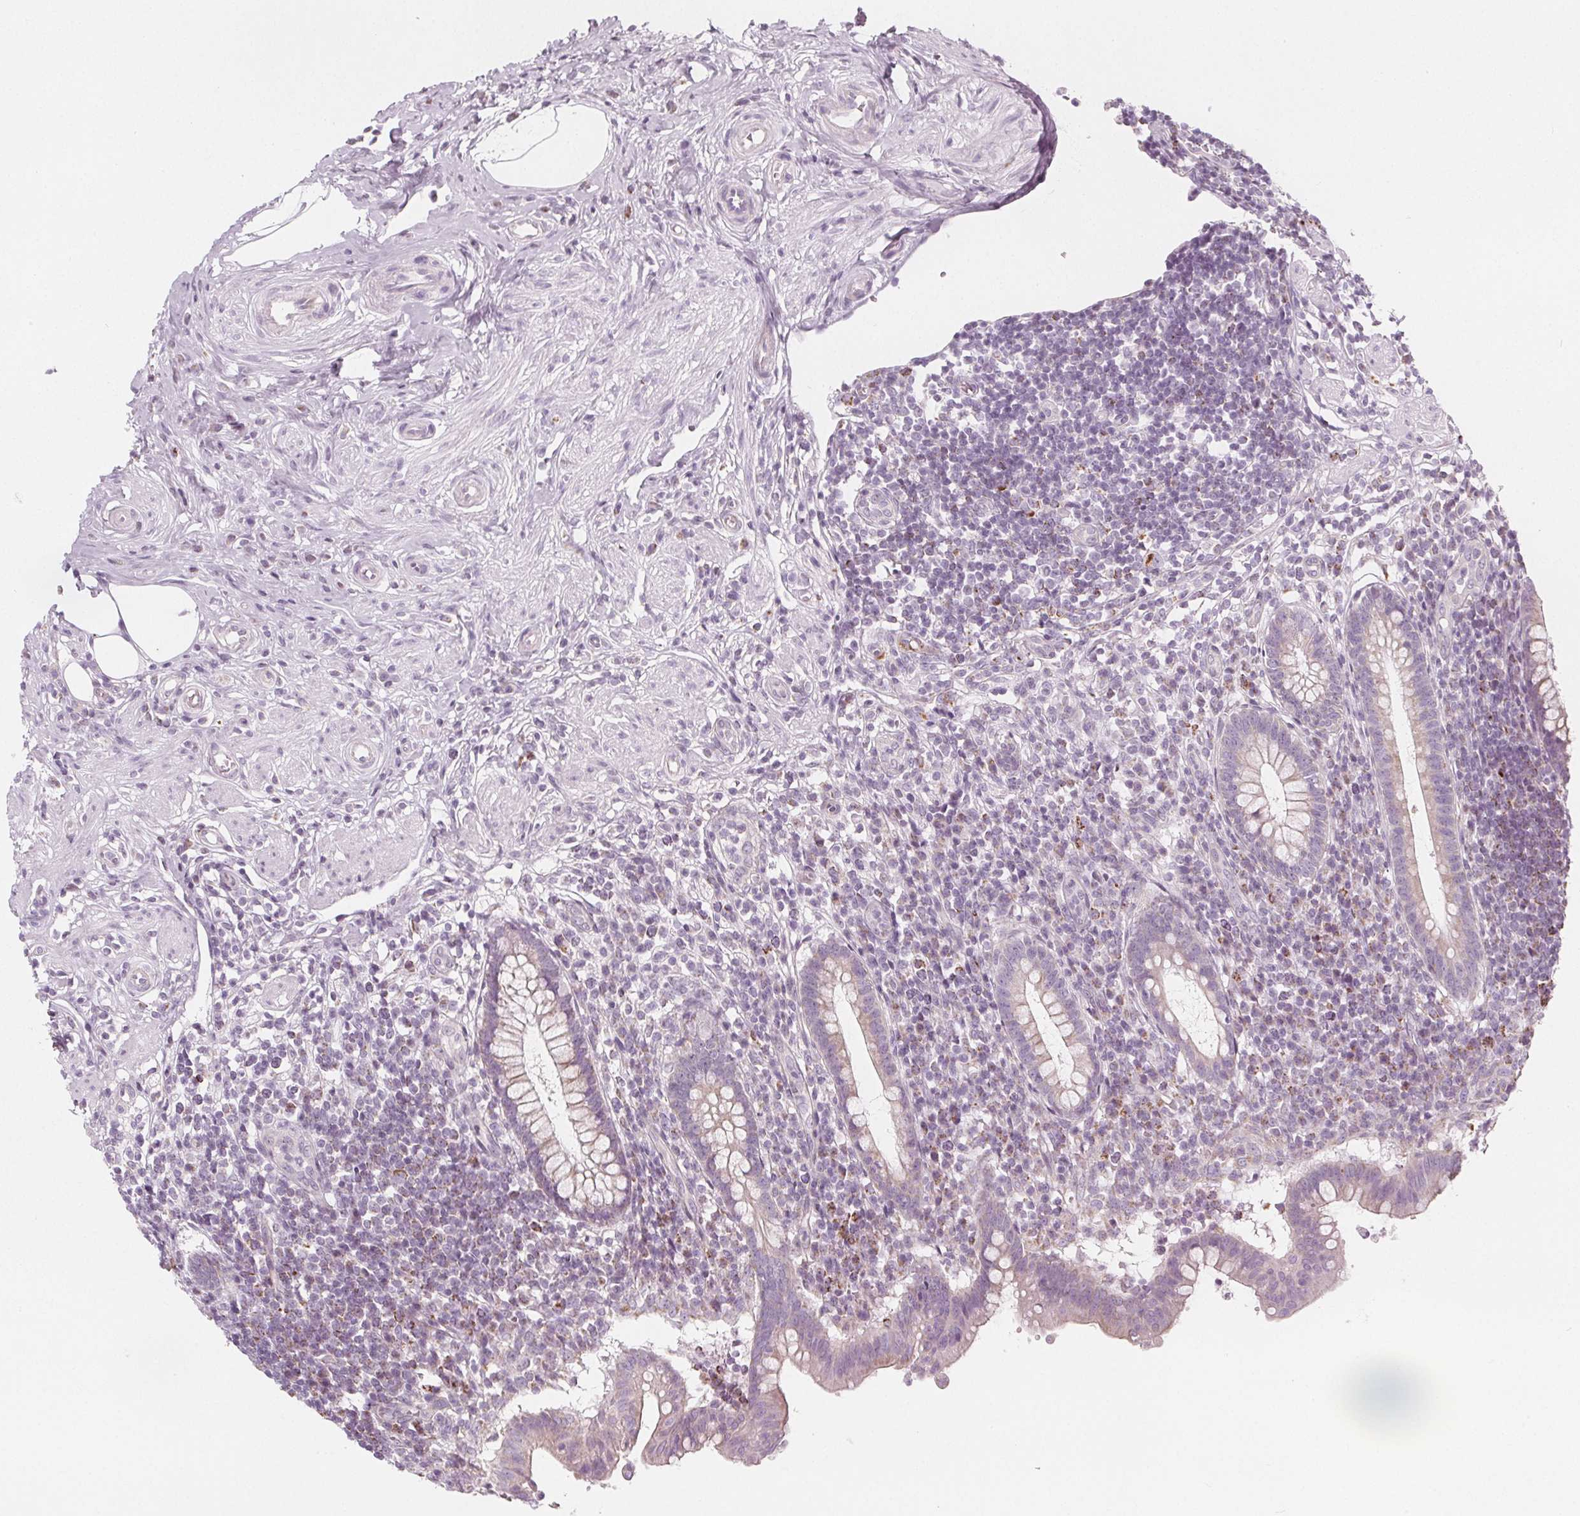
{"staining": {"intensity": "weak", "quantity": "25%-75%", "location": "cytoplasmic/membranous"}, "tissue": "appendix", "cell_type": "Glandular cells", "image_type": "normal", "snomed": [{"axis": "morphology", "description": "Normal tissue, NOS"}, {"axis": "topography", "description": "Appendix"}], "caption": "Unremarkable appendix was stained to show a protein in brown. There is low levels of weak cytoplasmic/membranous positivity in approximately 25%-75% of glandular cells.", "gene": "IL17C", "patient": {"sex": "female", "age": 56}}